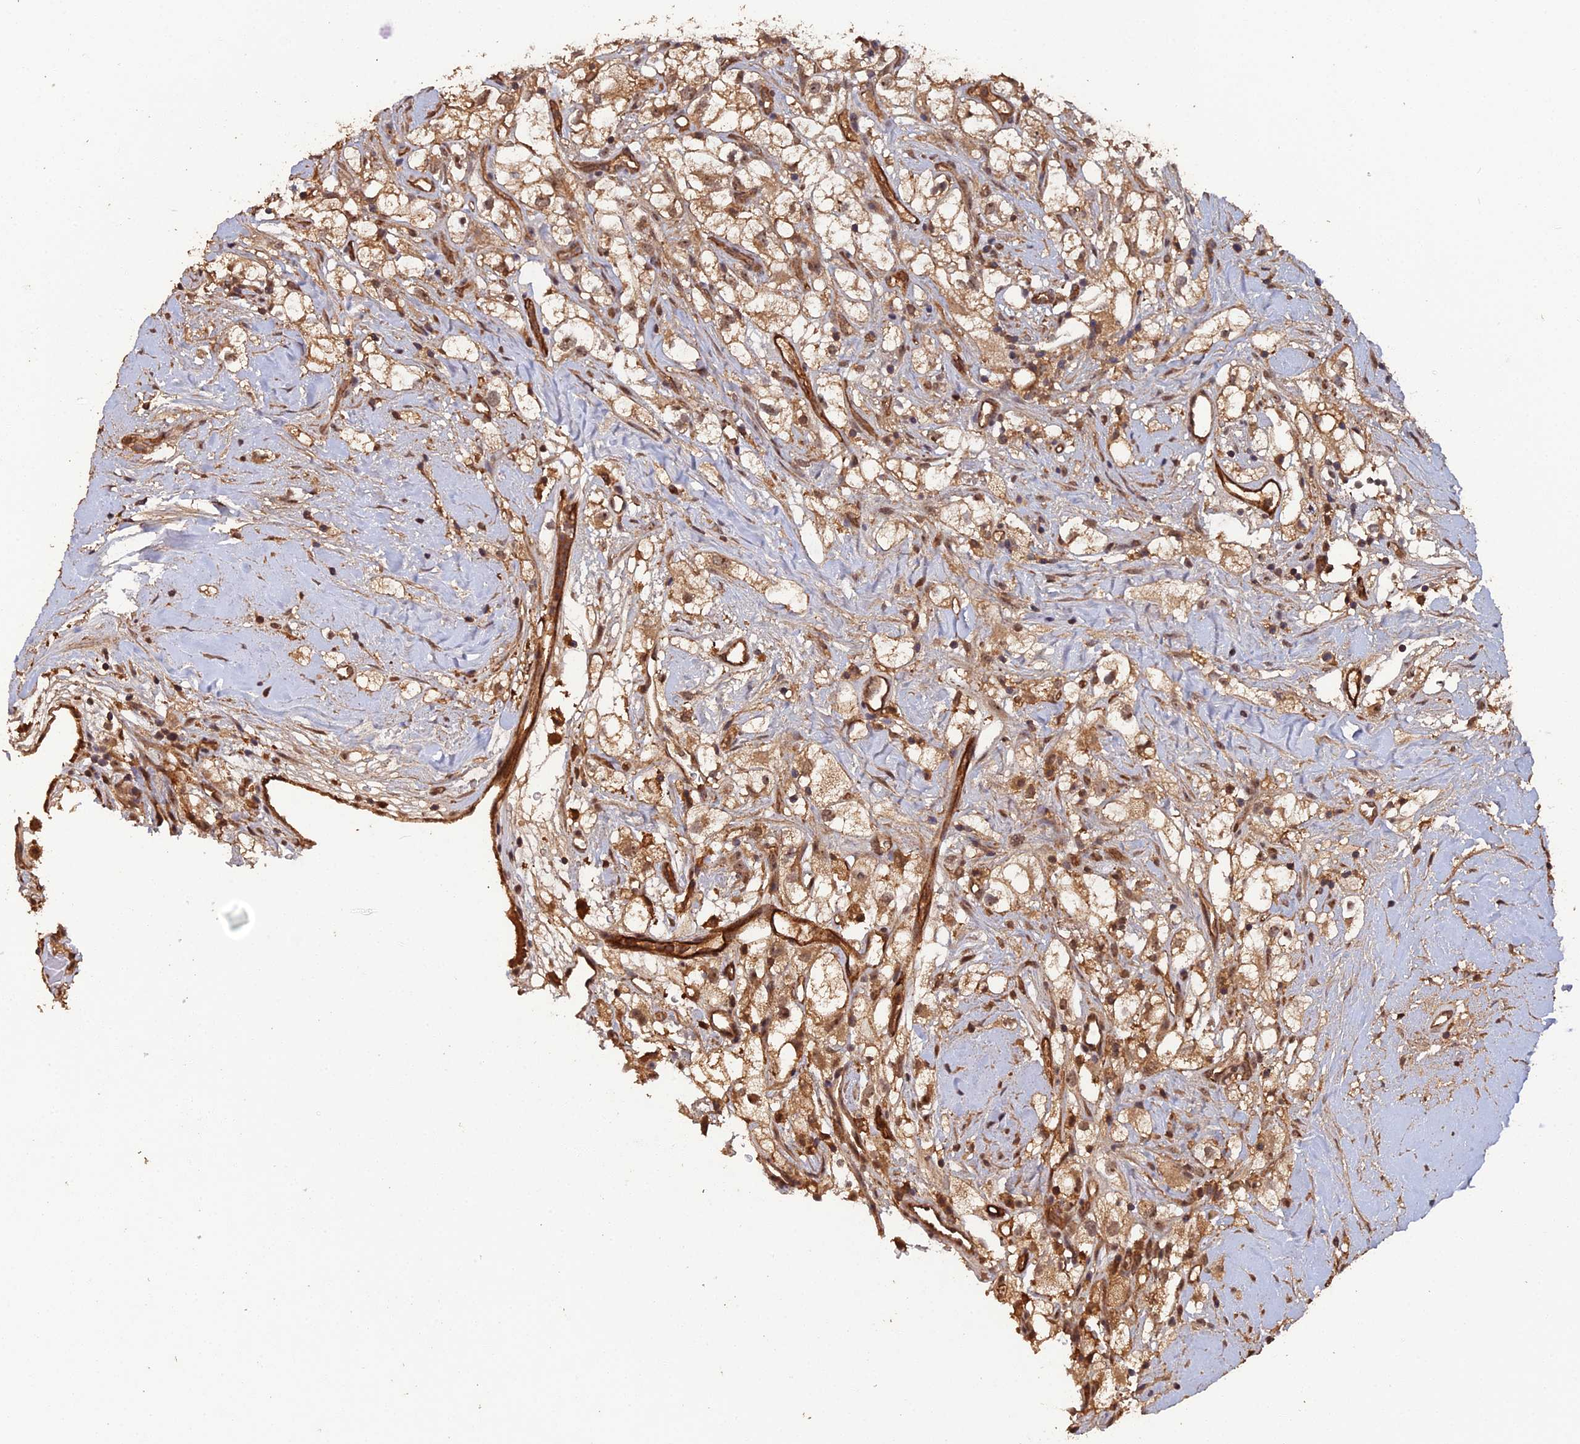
{"staining": {"intensity": "moderate", "quantity": ">75%", "location": "cytoplasmic/membranous,nuclear"}, "tissue": "renal cancer", "cell_type": "Tumor cells", "image_type": "cancer", "snomed": [{"axis": "morphology", "description": "Adenocarcinoma, NOS"}, {"axis": "topography", "description": "Kidney"}], "caption": "Immunohistochemical staining of adenocarcinoma (renal) exhibits medium levels of moderate cytoplasmic/membranous and nuclear protein positivity in about >75% of tumor cells. (Brightfield microscopy of DAB IHC at high magnification).", "gene": "RALGAPA2", "patient": {"sex": "male", "age": 59}}